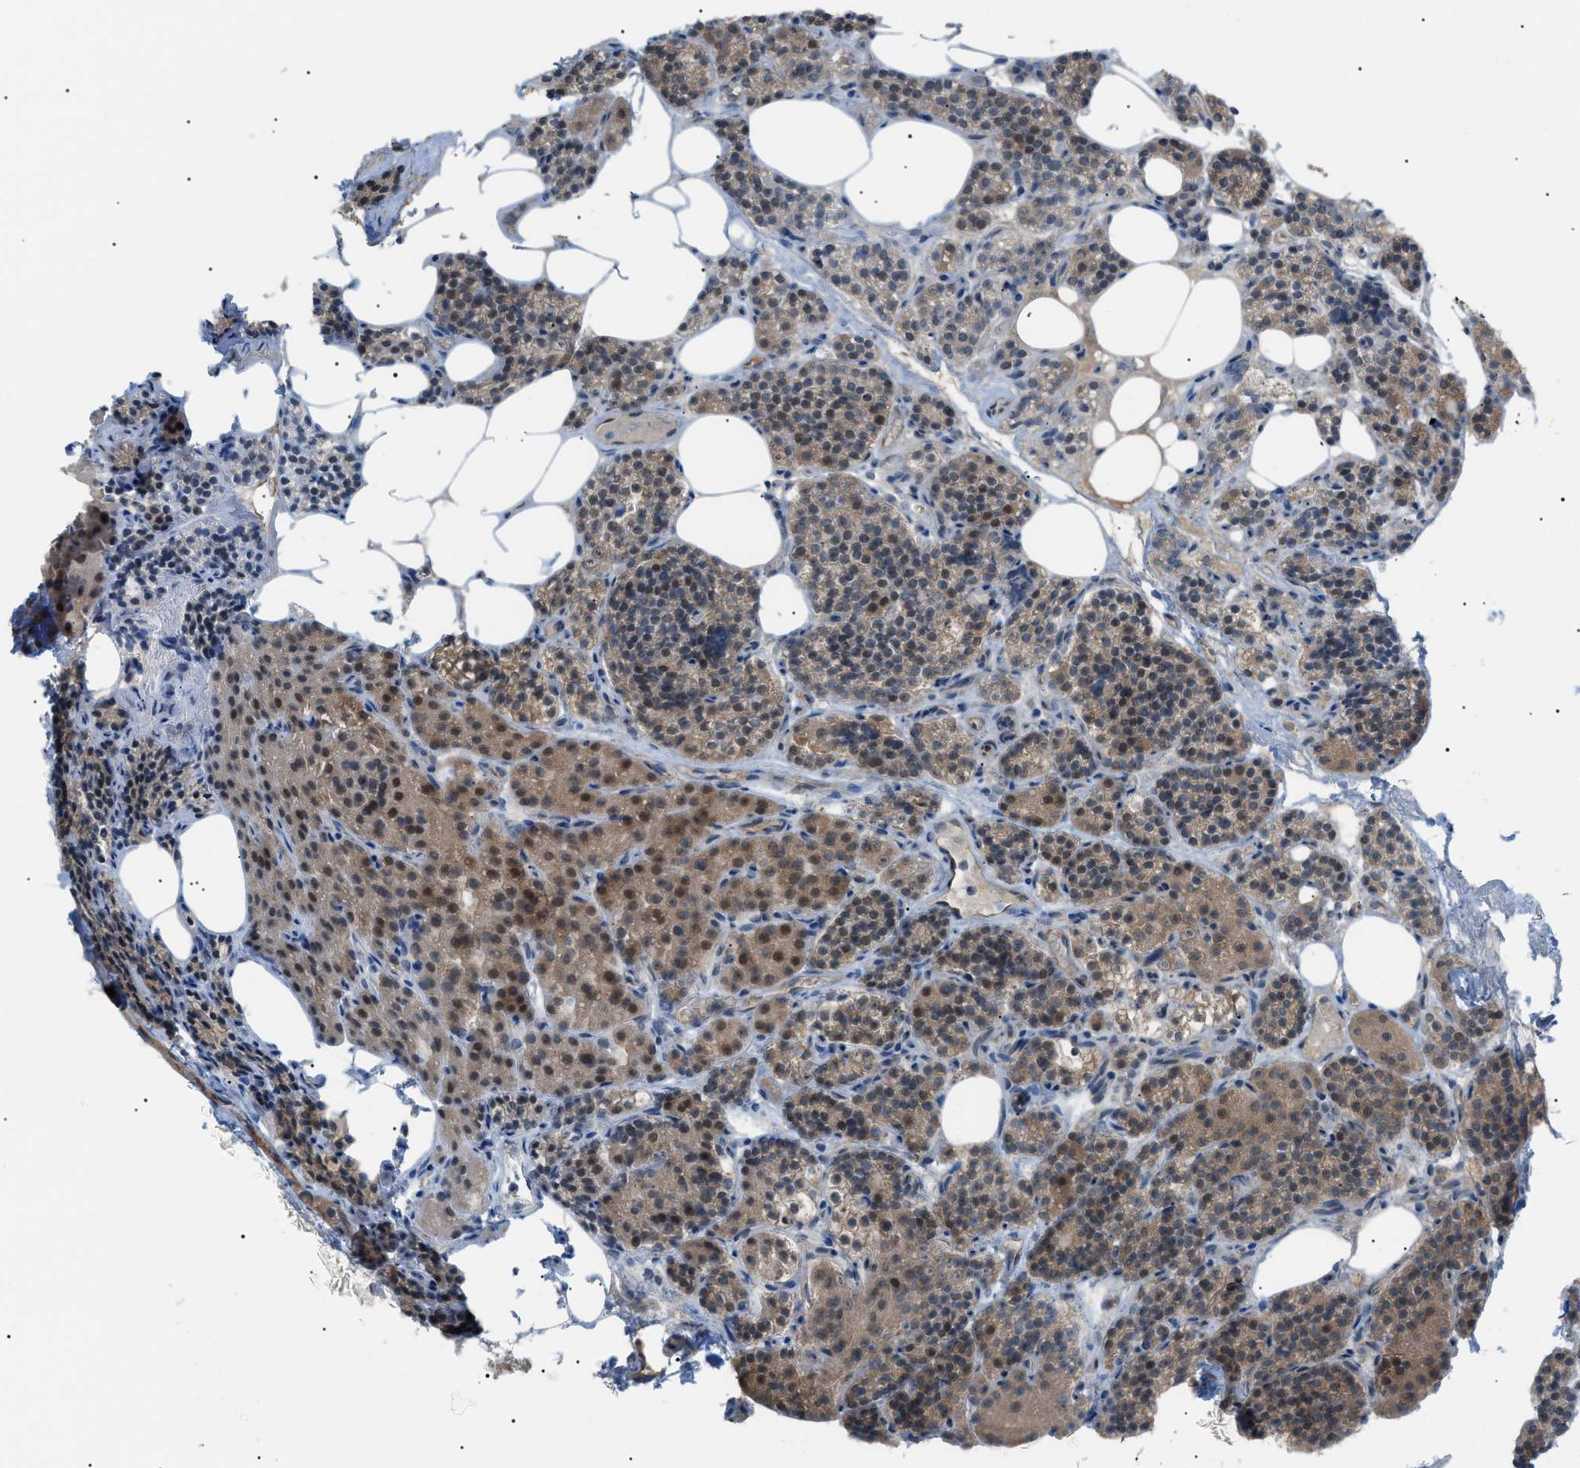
{"staining": {"intensity": "moderate", "quantity": "25%-75%", "location": "cytoplasmic/membranous,nuclear"}, "tissue": "parathyroid gland", "cell_type": "Glandular cells", "image_type": "normal", "snomed": [{"axis": "morphology", "description": "Normal tissue, NOS"}, {"axis": "morphology", "description": "Adenoma, NOS"}, {"axis": "topography", "description": "Parathyroid gland"}], "caption": "Immunohistochemistry (DAB) staining of benign parathyroid gland reveals moderate cytoplasmic/membranous,nuclear protein positivity in about 25%-75% of glandular cells.", "gene": "LPIN2", "patient": {"sex": "female", "age": 74}}